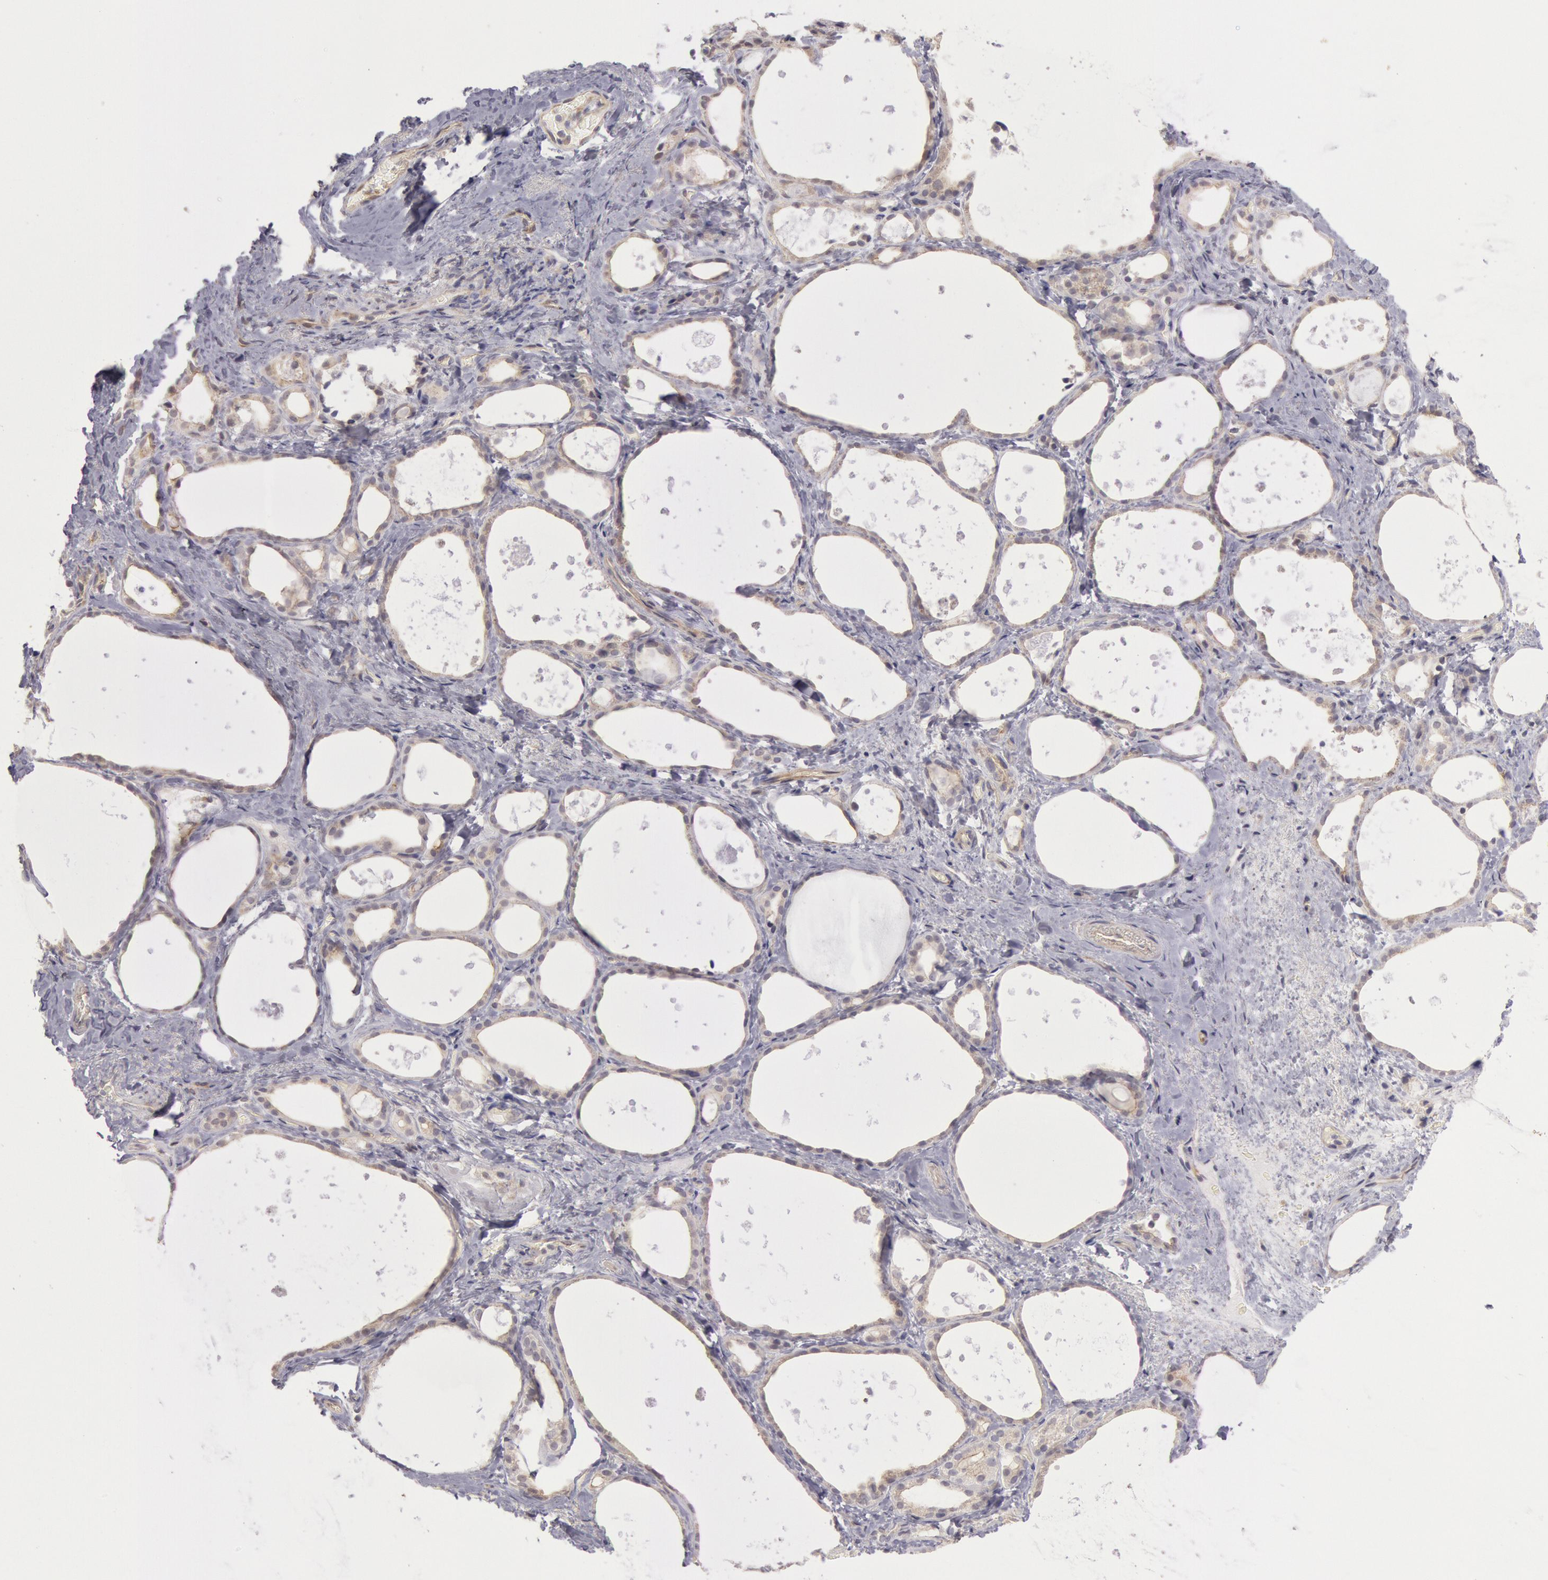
{"staining": {"intensity": "negative", "quantity": "none", "location": "none"}, "tissue": "thyroid gland", "cell_type": "Glandular cells", "image_type": "normal", "snomed": [{"axis": "morphology", "description": "Normal tissue, NOS"}, {"axis": "topography", "description": "Thyroid gland"}], "caption": "IHC of unremarkable thyroid gland shows no staining in glandular cells.", "gene": "AMOTL1", "patient": {"sex": "female", "age": 75}}